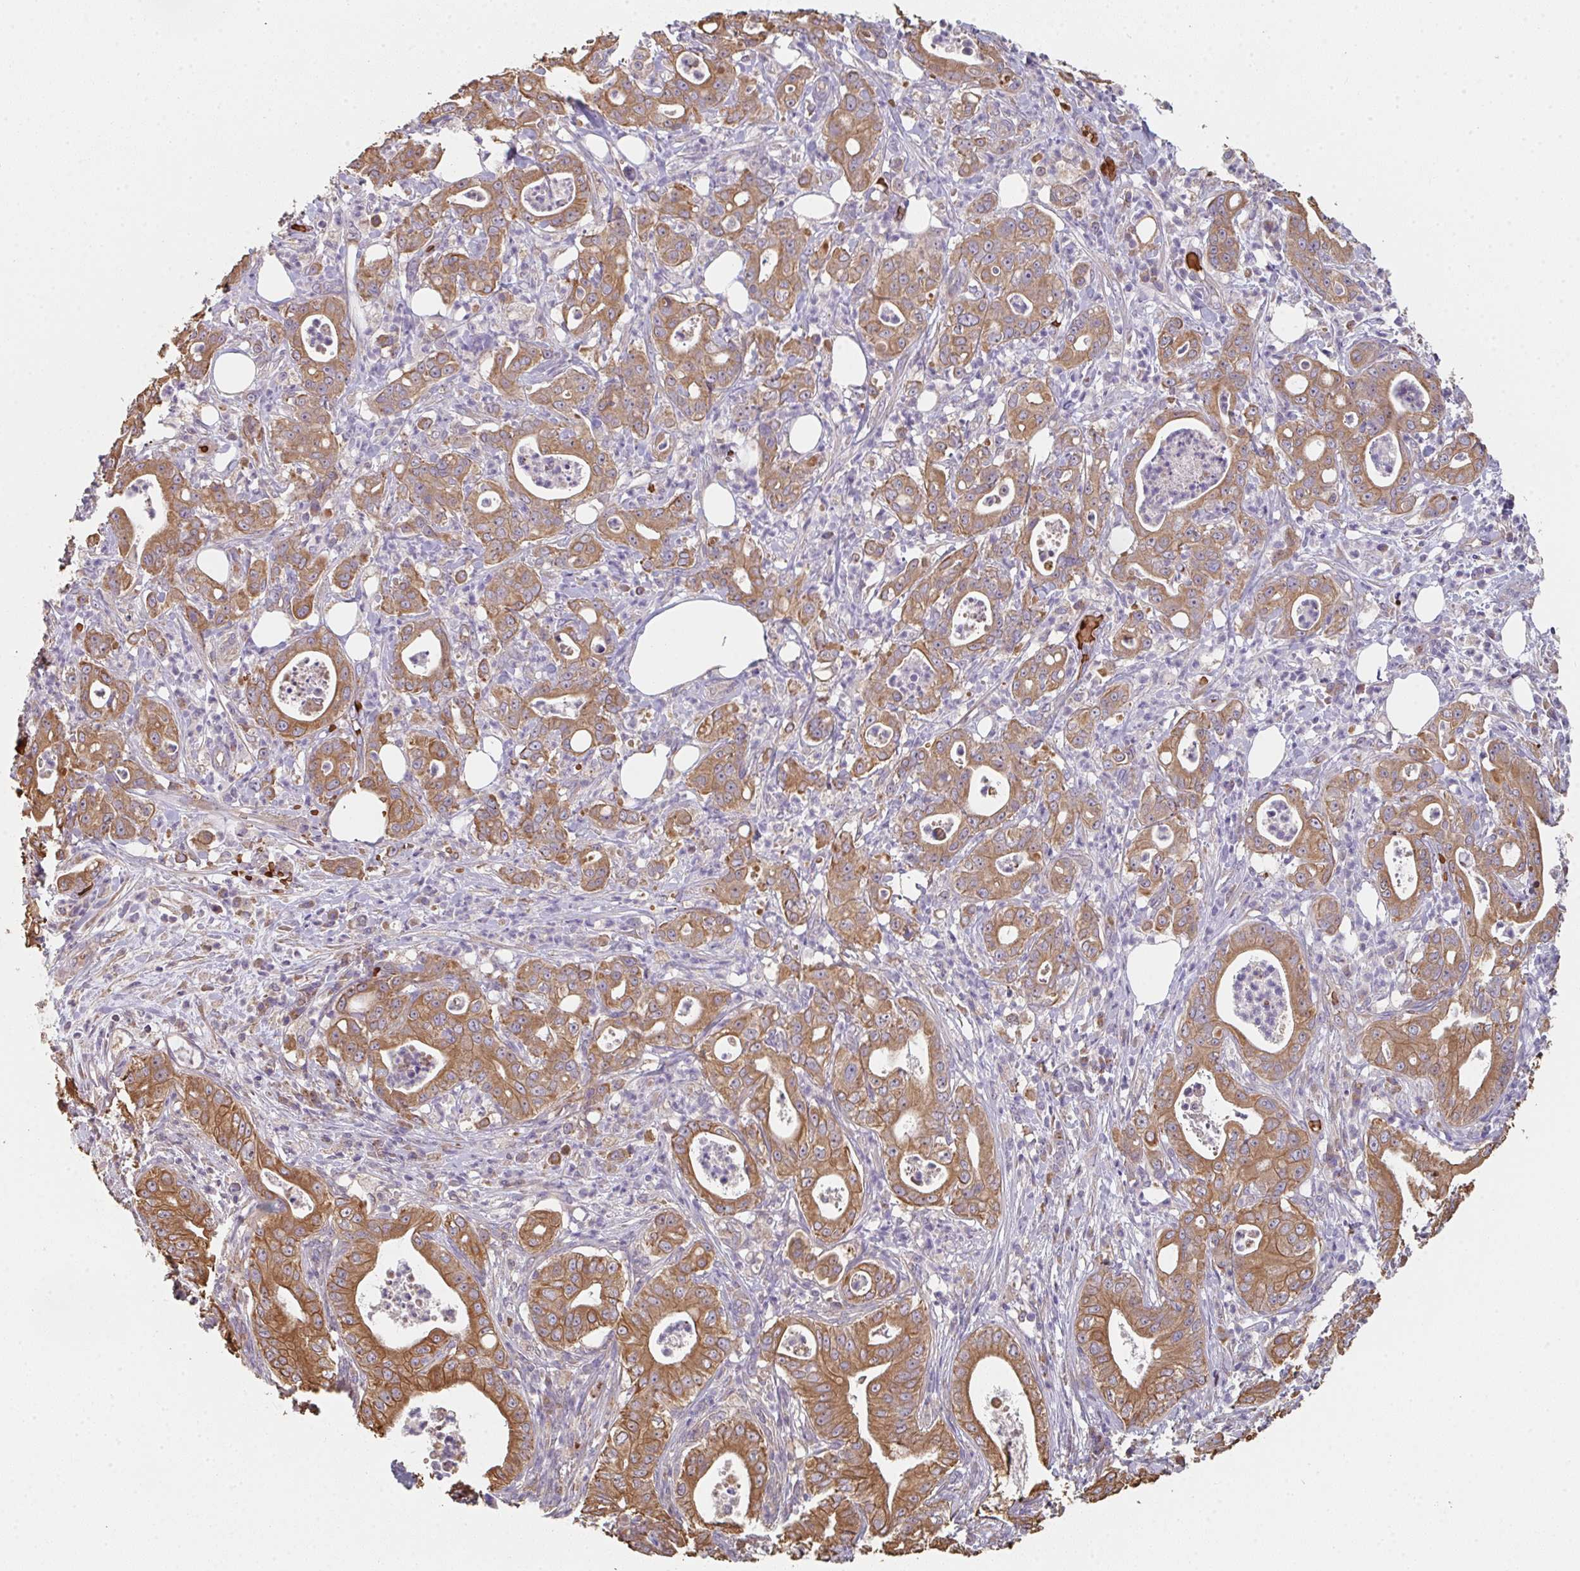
{"staining": {"intensity": "moderate", "quantity": ">75%", "location": "cytoplasmic/membranous"}, "tissue": "pancreatic cancer", "cell_type": "Tumor cells", "image_type": "cancer", "snomed": [{"axis": "morphology", "description": "Adenocarcinoma, NOS"}, {"axis": "topography", "description": "Pancreas"}], "caption": "Immunohistochemistry (DAB (3,3'-diaminobenzidine)) staining of pancreatic cancer reveals moderate cytoplasmic/membranous protein staining in approximately >75% of tumor cells.", "gene": "POLG", "patient": {"sex": "male", "age": 71}}